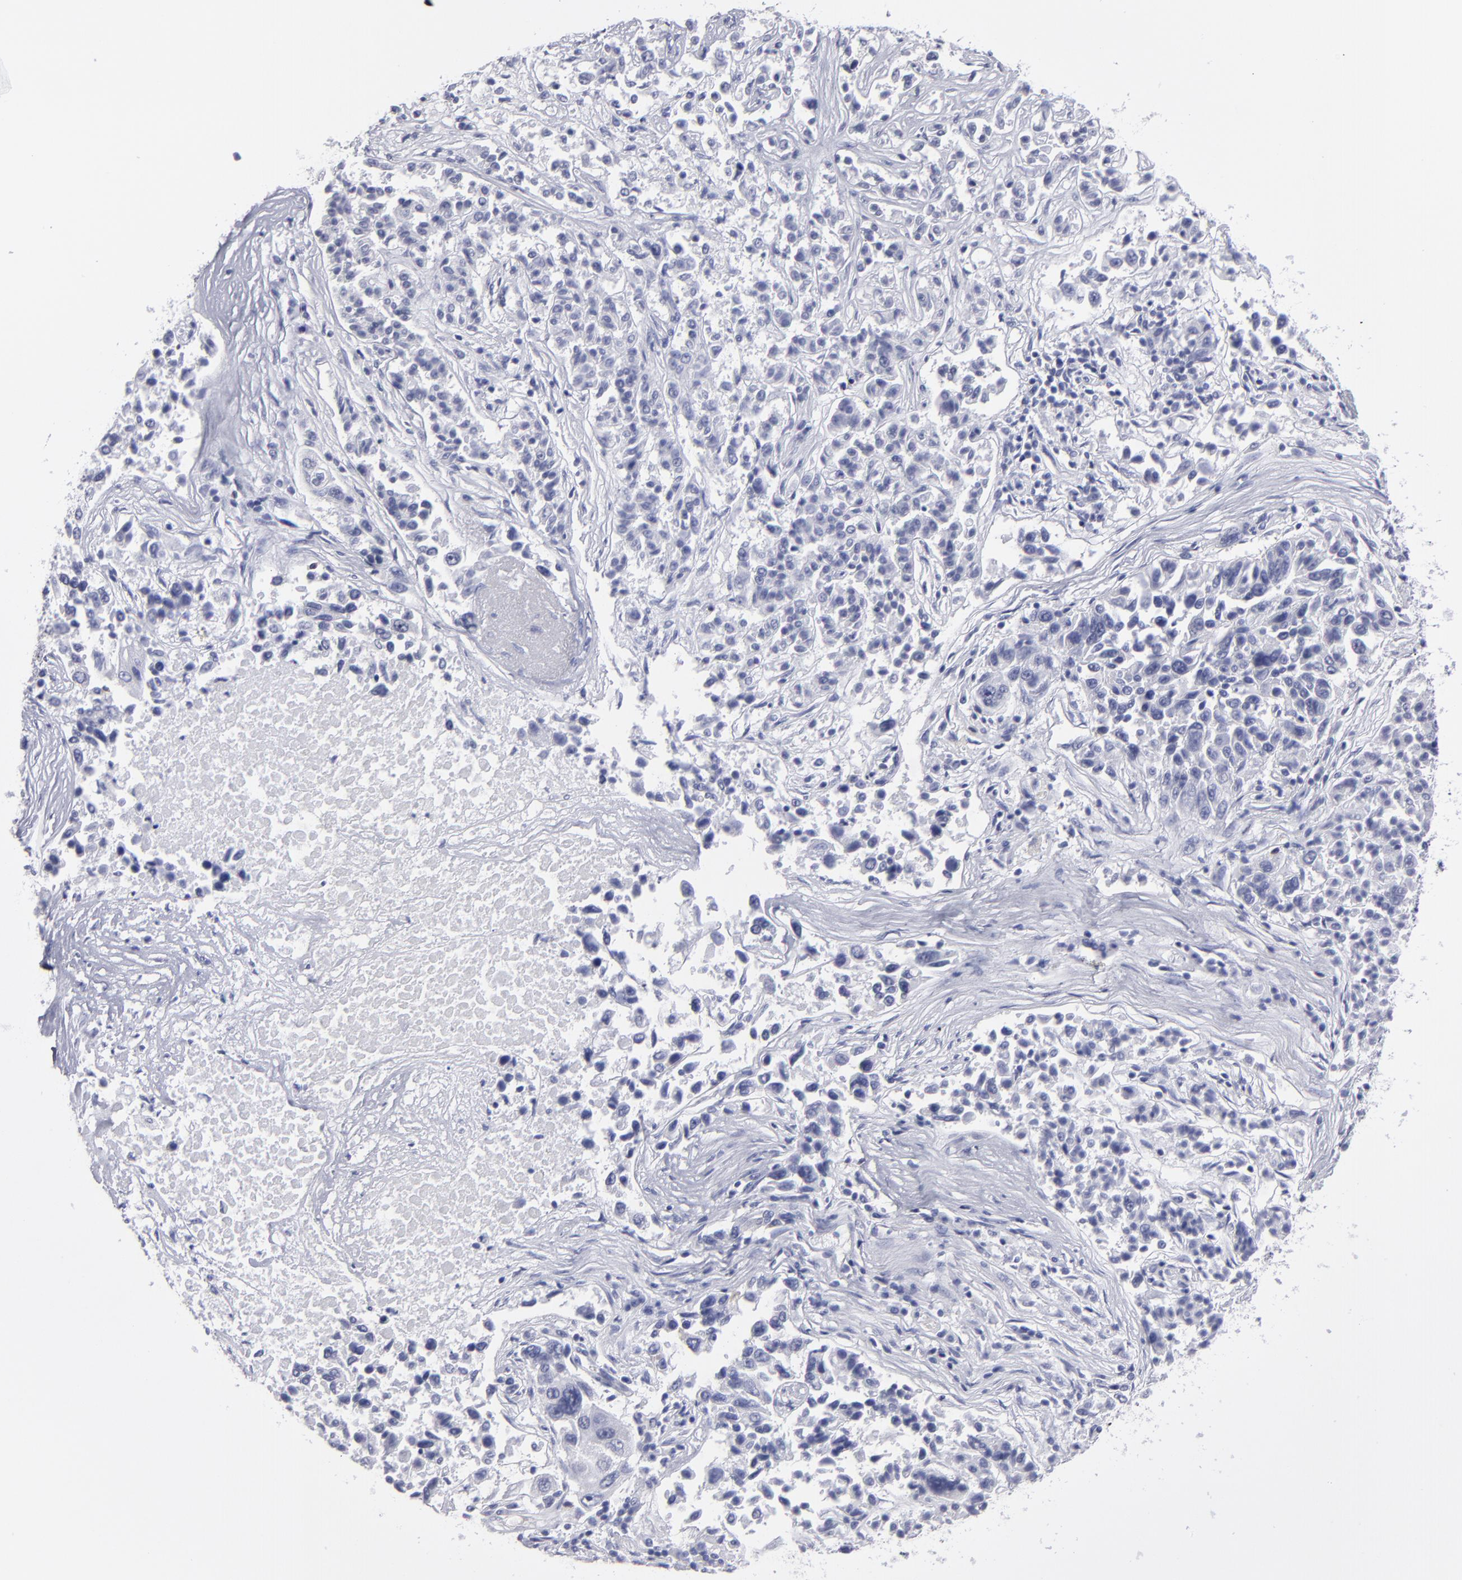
{"staining": {"intensity": "negative", "quantity": "none", "location": "none"}, "tissue": "lung cancer", "cell_type": "Tumor cells", "image_type": "cancer", "snomed": [{"axis": "morphology", "description": "Adenocarcinoma, NOS"}, {"axis": "topography", "description": "Lung"}], "caption": "This is a histopathology image of immunohistochemistry (IHC) staining of lung cancer (adenocarcinoma), which shows no expression in tumor cells. Brightfield microscopy of IHC stained with DAB (3,3'-diaminobenzidine) (brown) and hematoxylin (blue), captured at high magnification.", "gene": "ALDOB", "patient": {"sex": "male", "age": 84}}